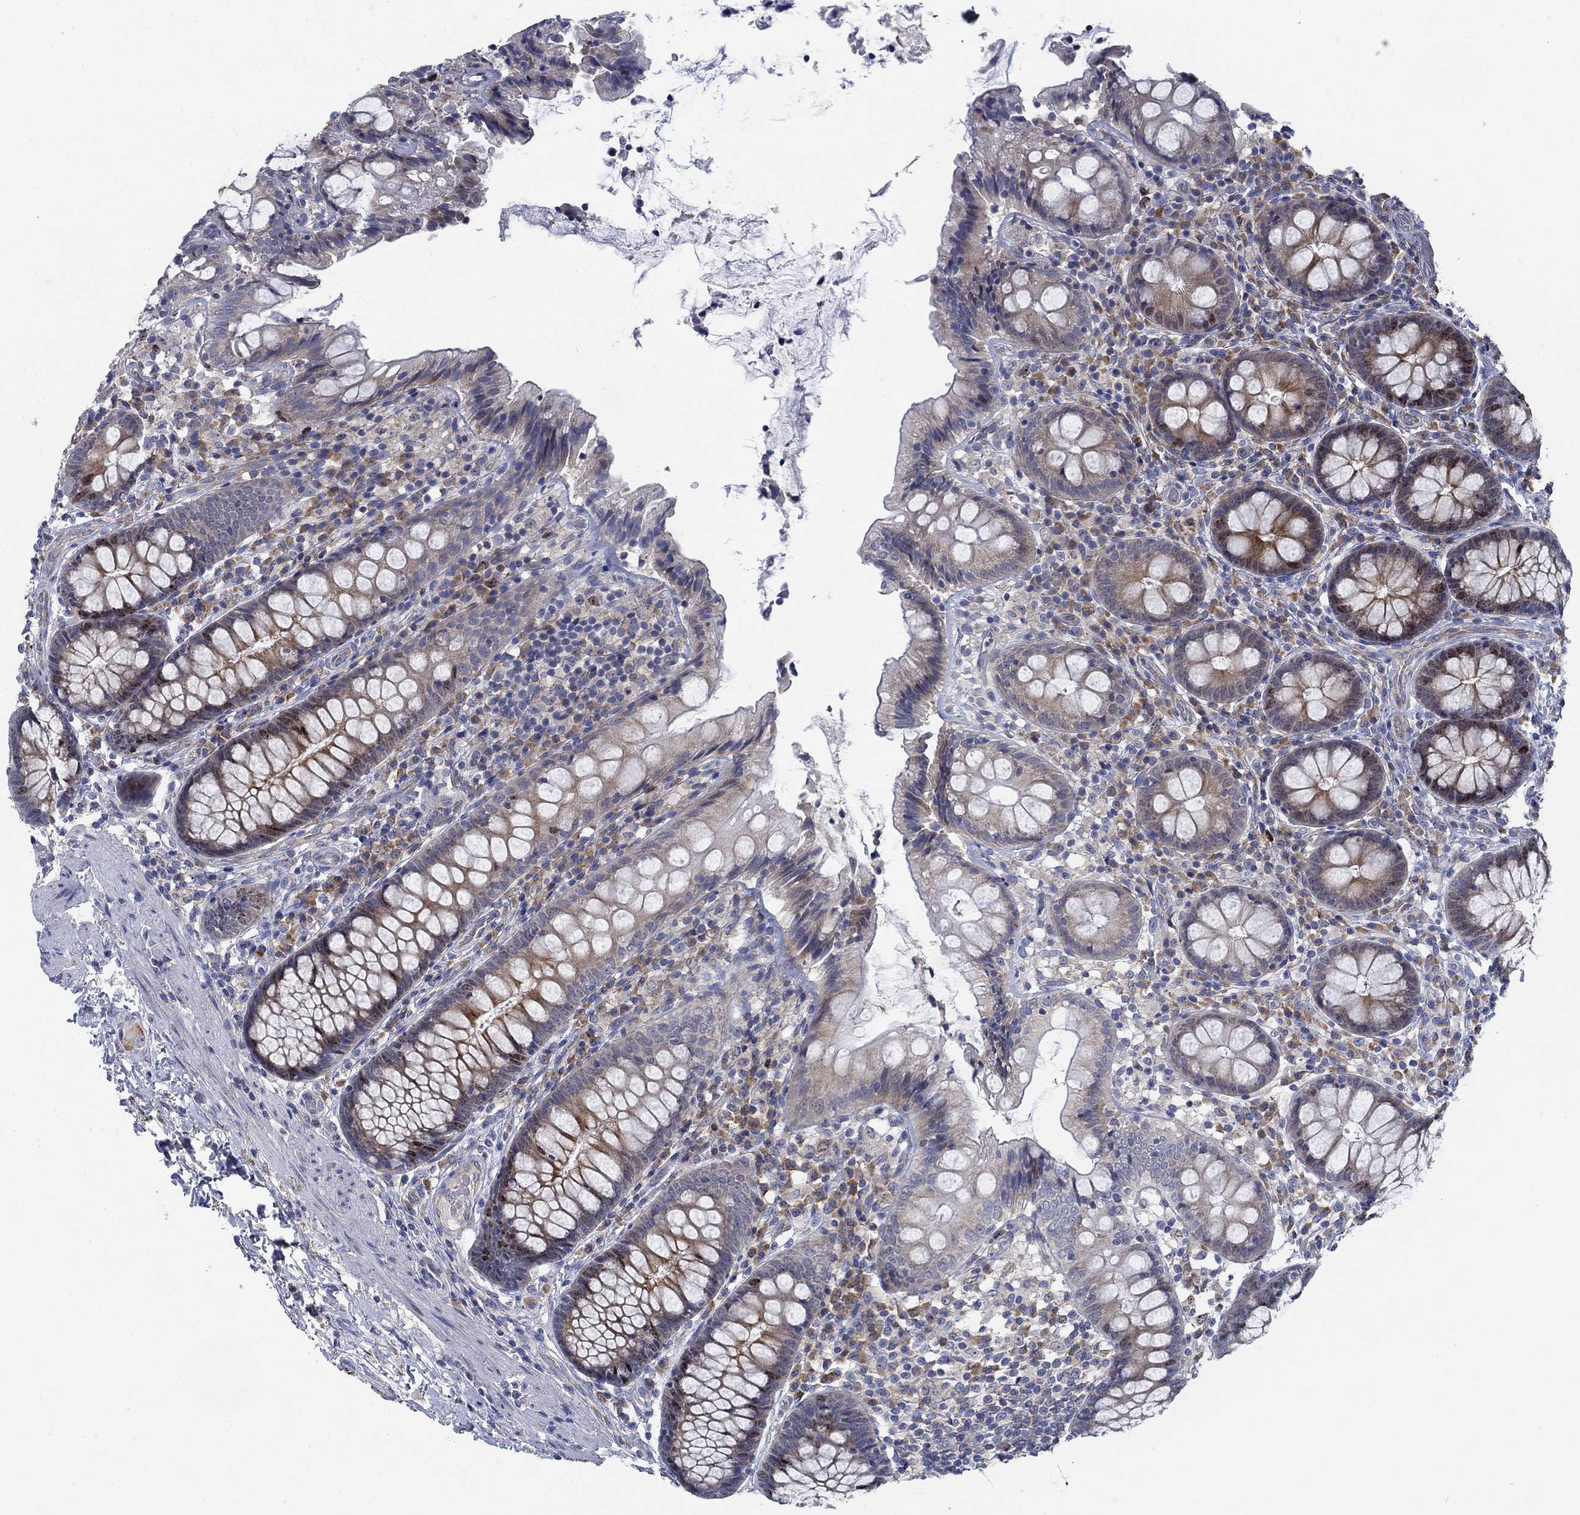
{"staining": {"intensity": "negative", "quantity": "none", "location": "none"}, "tissue": "colon", "cell_type": "Endothelial cells", "image_type": "normal", "snomed": [{"axis": "morphology", "description": "Normal tissue, NOS"}, {"axis": "topography", "description": "Colon"}], "caption": "This is a micrograph of immunohistochemistry (IHC) staining of normal colon, which shows no expression in endothelial cells.", "gene": "MMP24", "patient": {"sex": "female", "age": 86}}